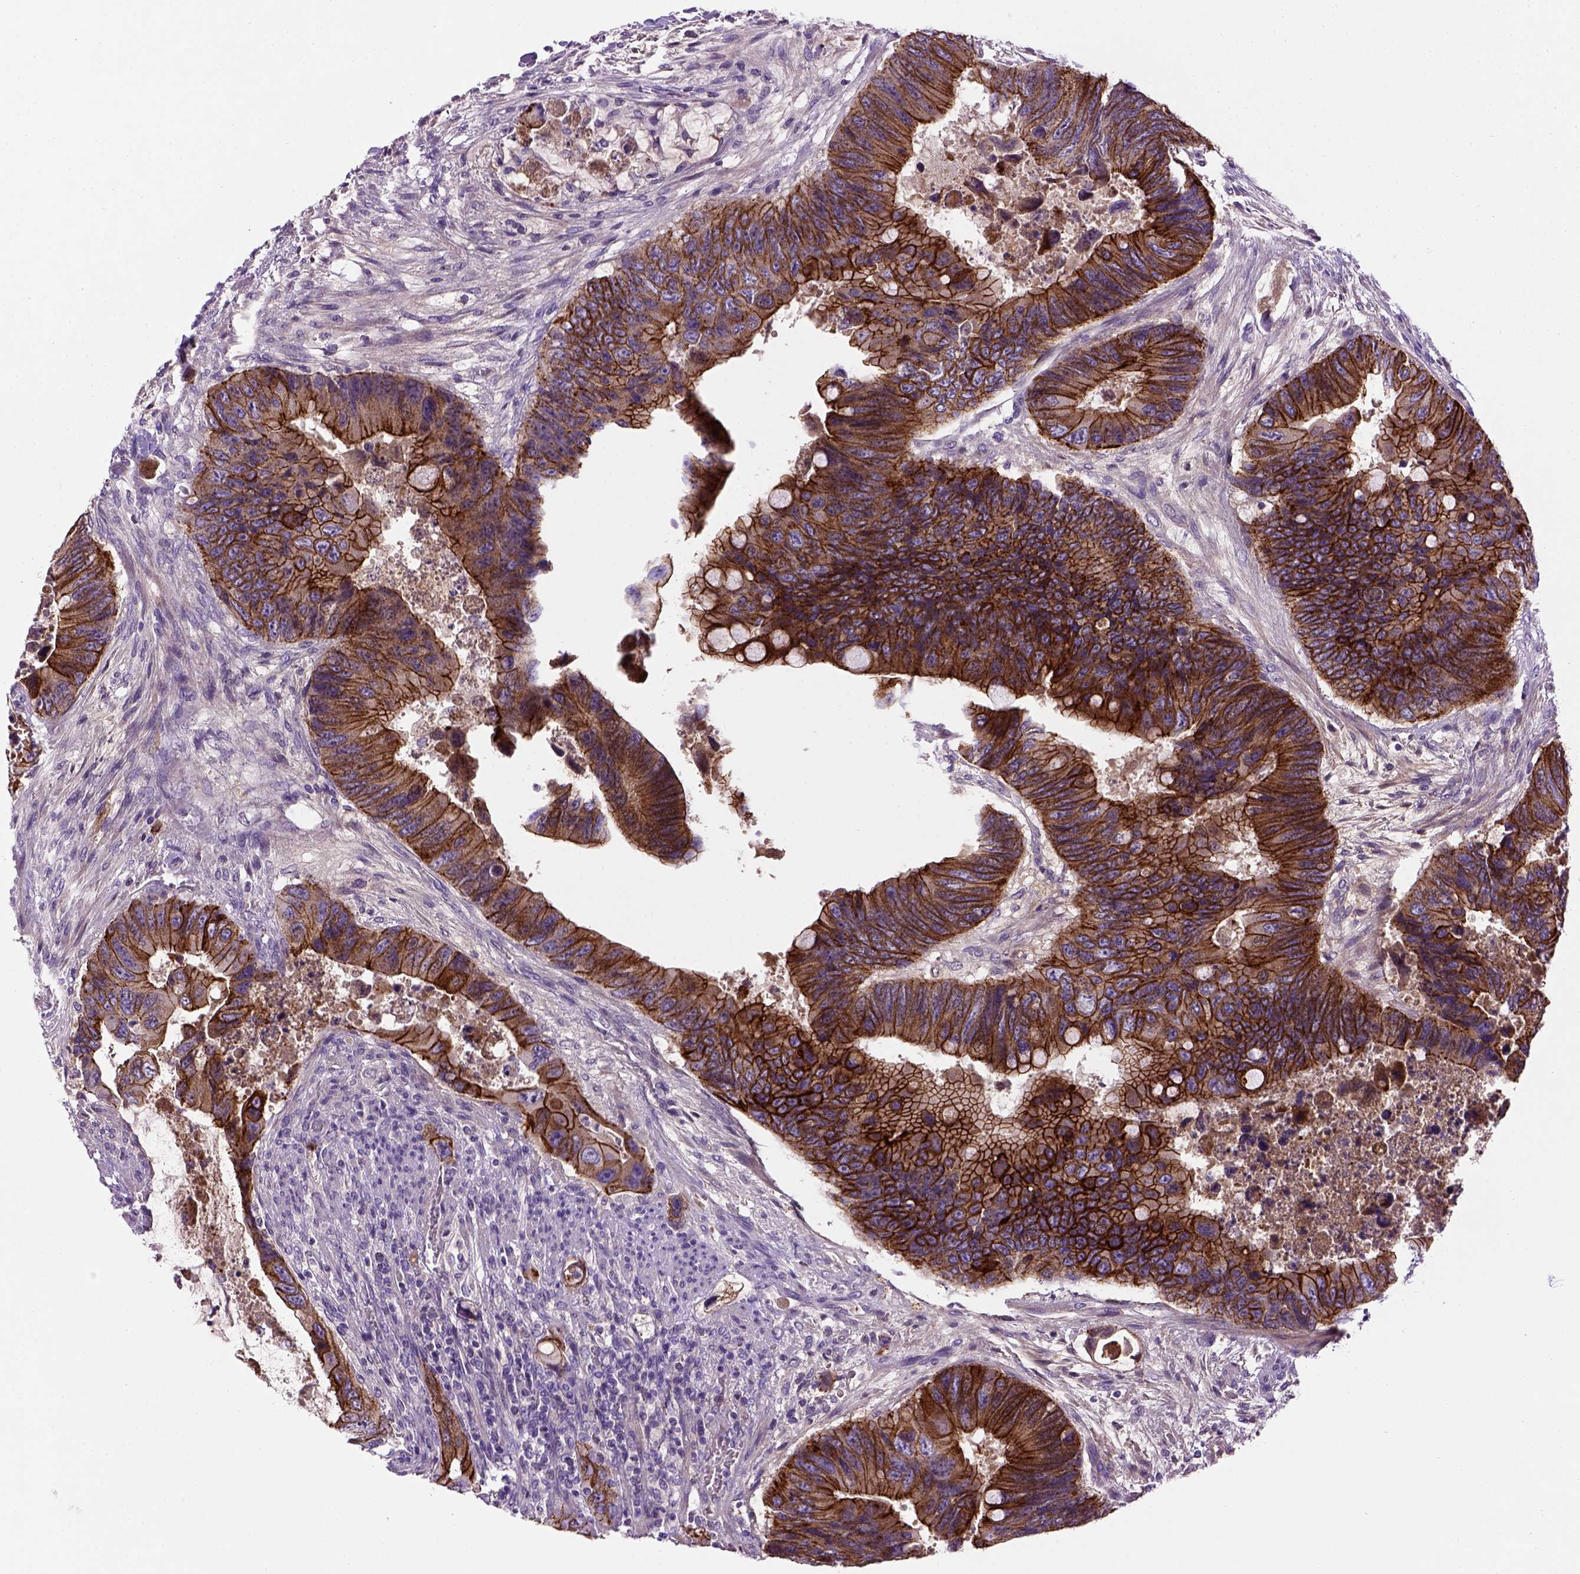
{"staining": {"intensity": "strong", "quantity": ">75%", "location": "cytoplasmic/membranous"}, "tissue": "colorectal cancer", "cell_type": "Tumor cells", "image_type": "cancer", "snomed": [{"axis": "morphology", "description": "Adenocarcinoma, NOS"}, {"axis": "topography", "description": "Rectum"}], "caption": "Immunohistochemistry (IHC) of human colorectal cancer exhibits high levels of strong cytoplasmic/membranous expression in about >75% of tumor cells.", "gene": "CDH1", "patient": {"sex": "male", "age": 63}}